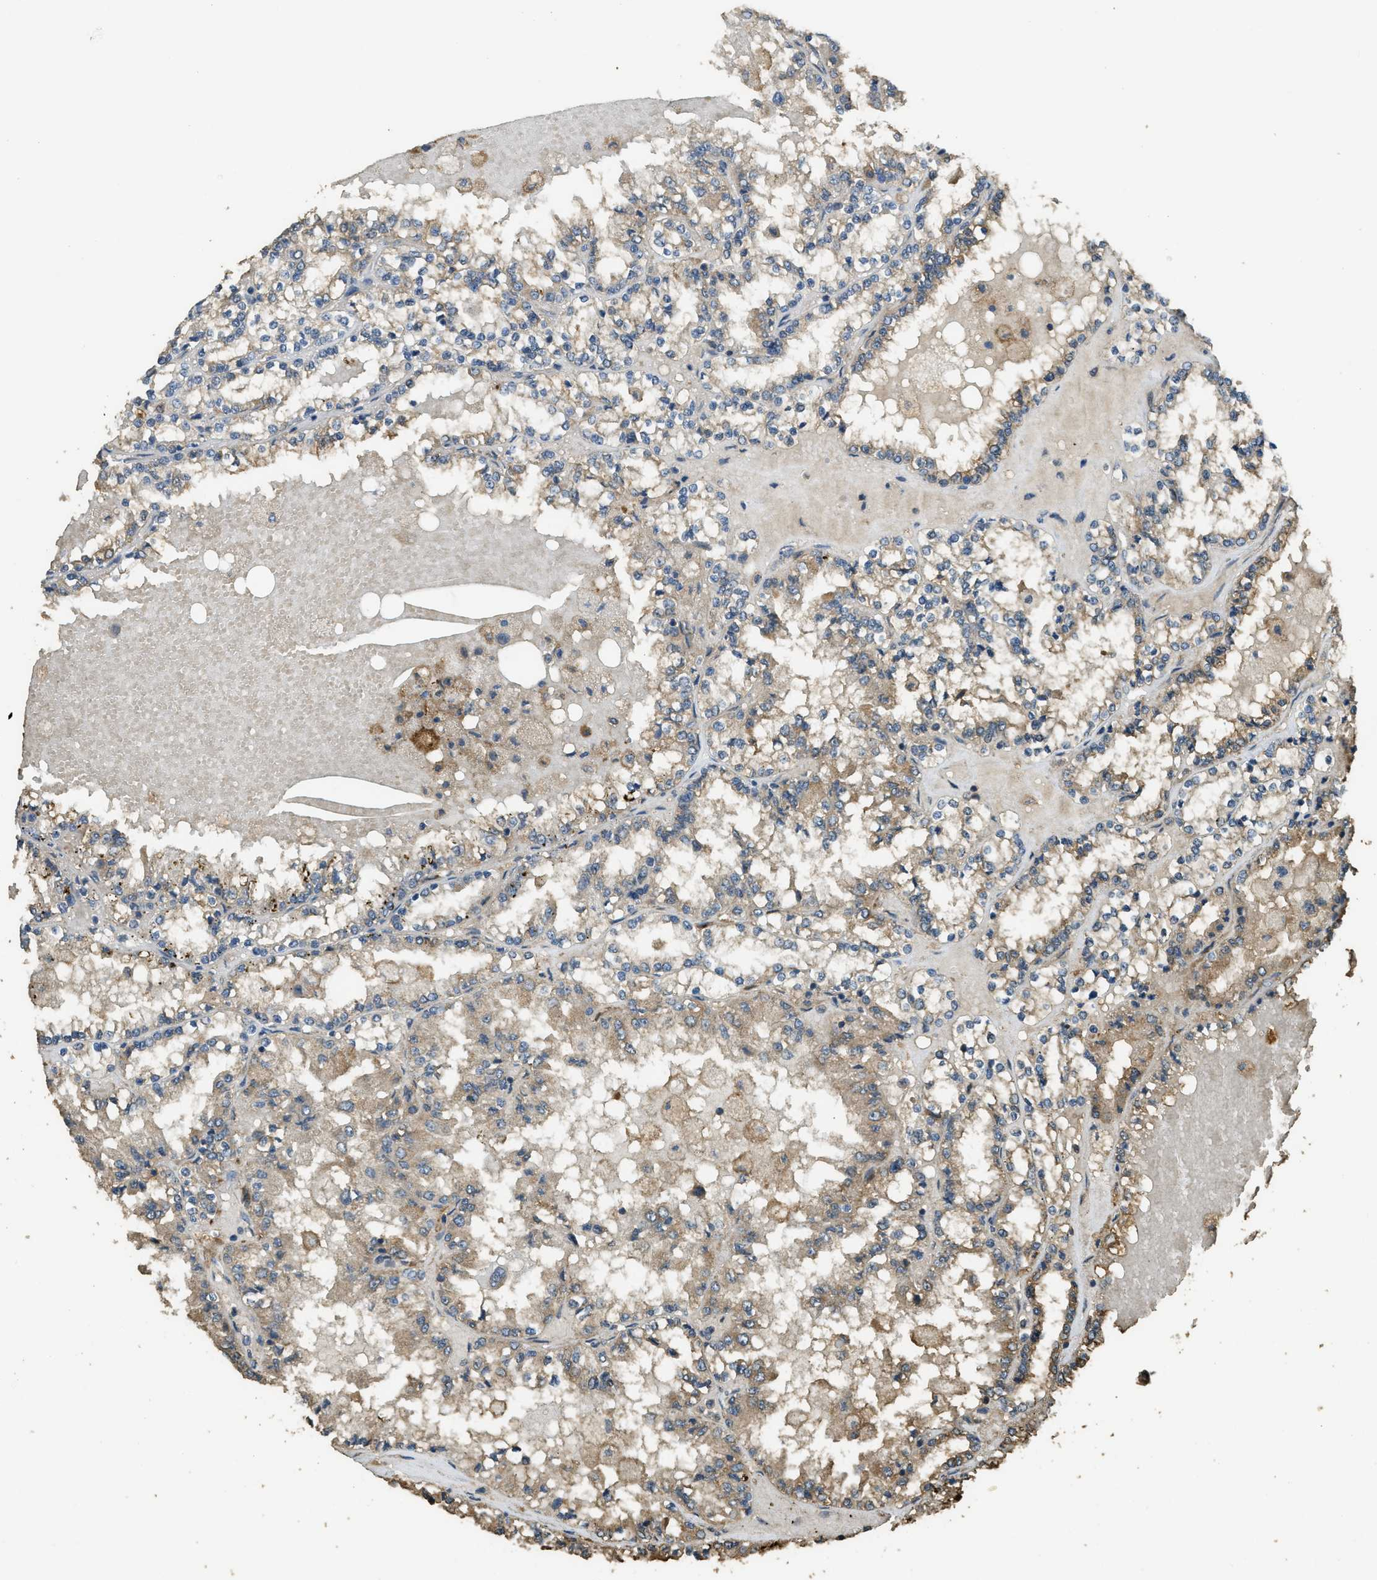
{"staining": {"intensity": "weak", "quantity": "25%-75%", "location": "cytoplasmic/membranous"}, "tissue": "renal cancer", "cell_type": "Tumor cells", "image_type": "cancer", "snomed": [{"axis": "morphology", "description": "Adenocarcinoma, NOS"}, {"axis": "topography", "description": "Kidney"}], "caption": "DAB immunohistochemical staining of renal cancer (adenocarcinoma) displays weak cytoplasmic/membranous protein positivity in approximately 25%-75% of tumor cells.", "gene": "CD276", "patient": {"sex": "female", "age": 56}}